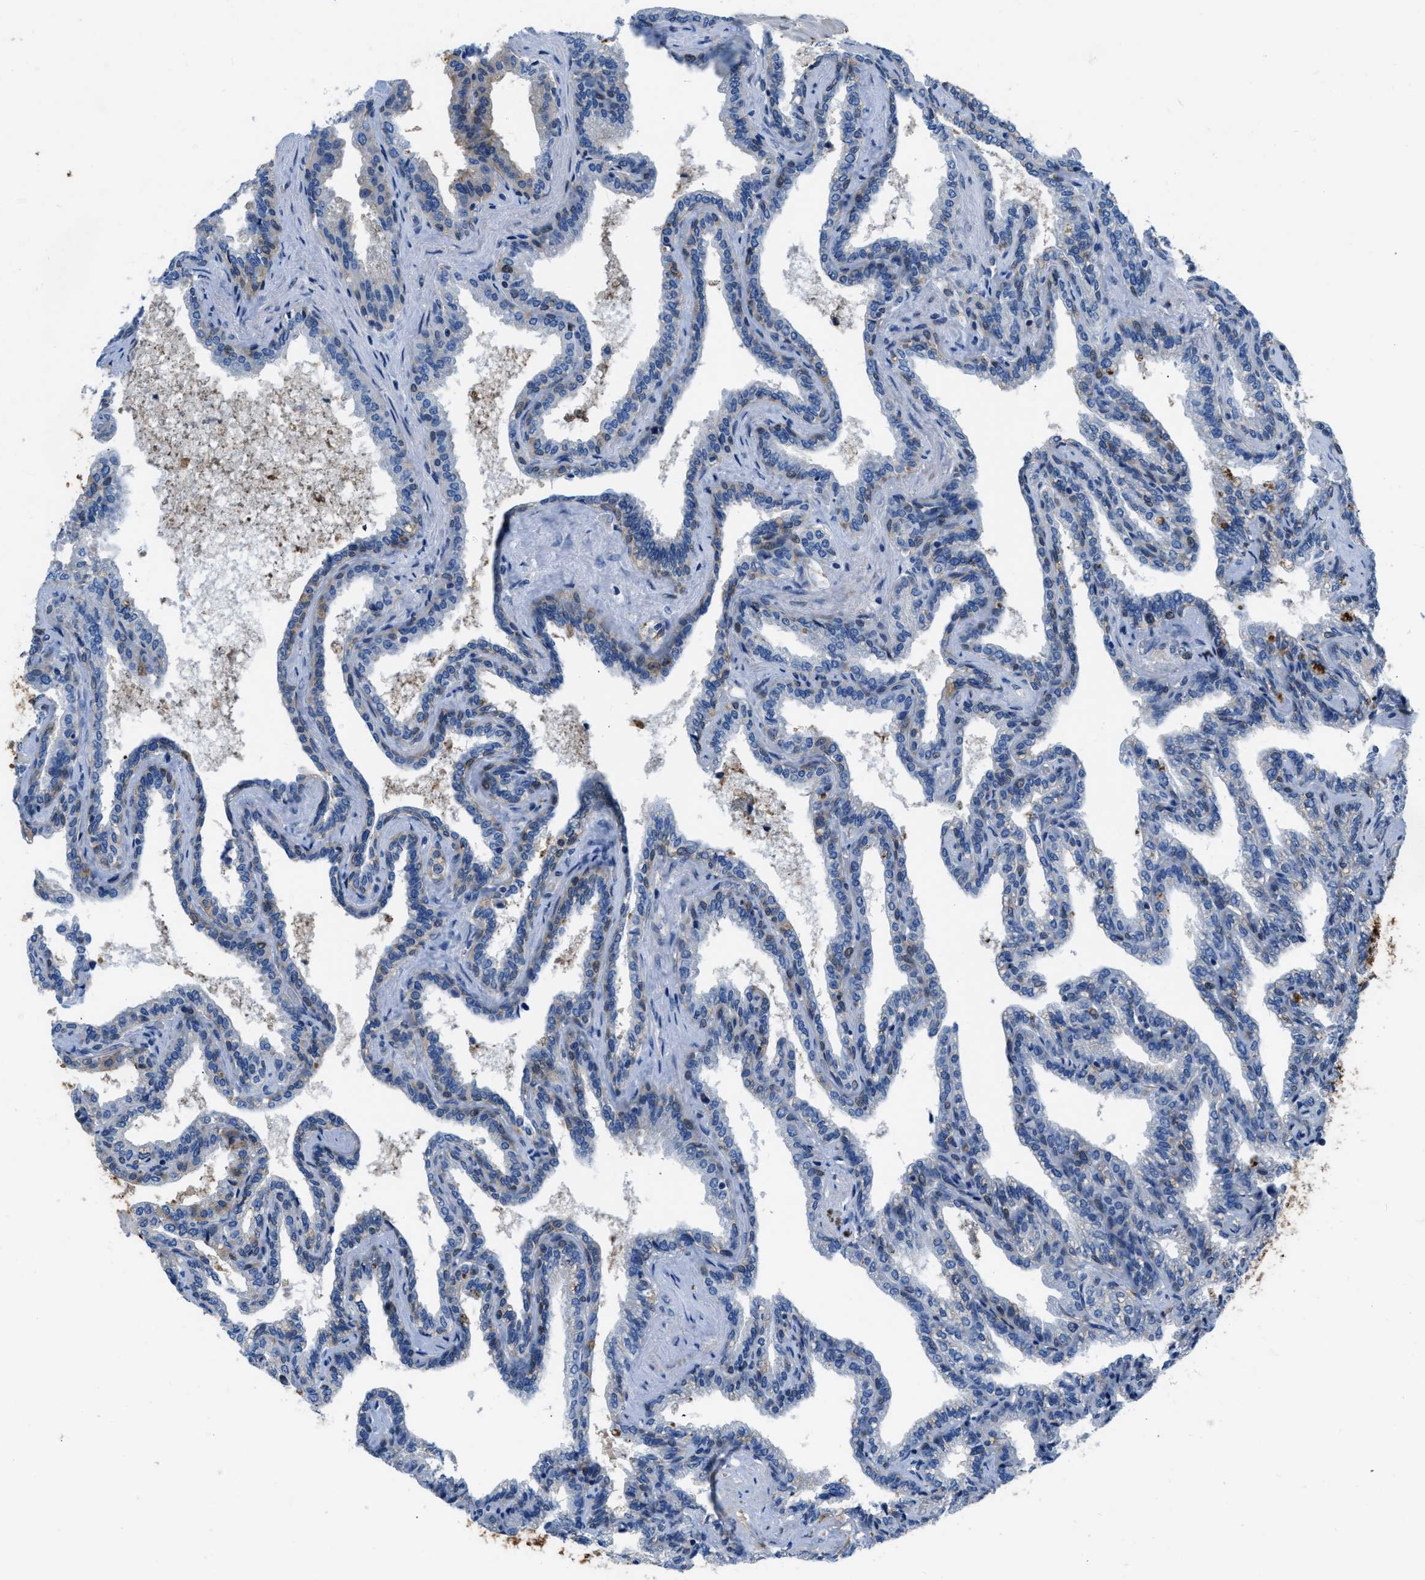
{"staining": {"intensity": "strong", "quantity": "25%-75%", "location": "cytoplasmic/membranous"}, "tissue": "seminal vesicle", "cell_type": "Glandular cells", "image_type": "normal", "snomed": [{"axis": "morphology", "description": "Normal tissue, NOS"}, {"axis": "topography", "description": "Seminal veicle"}], "caption": "DAB immunohistochemical staining of normal seminal vesicle shows strong cytoplasmic/membranous protein expression in approximately 25%-75% of glandular cells.", "gene": "PFKP", "patient": {"sex": "male", "age": 46}}